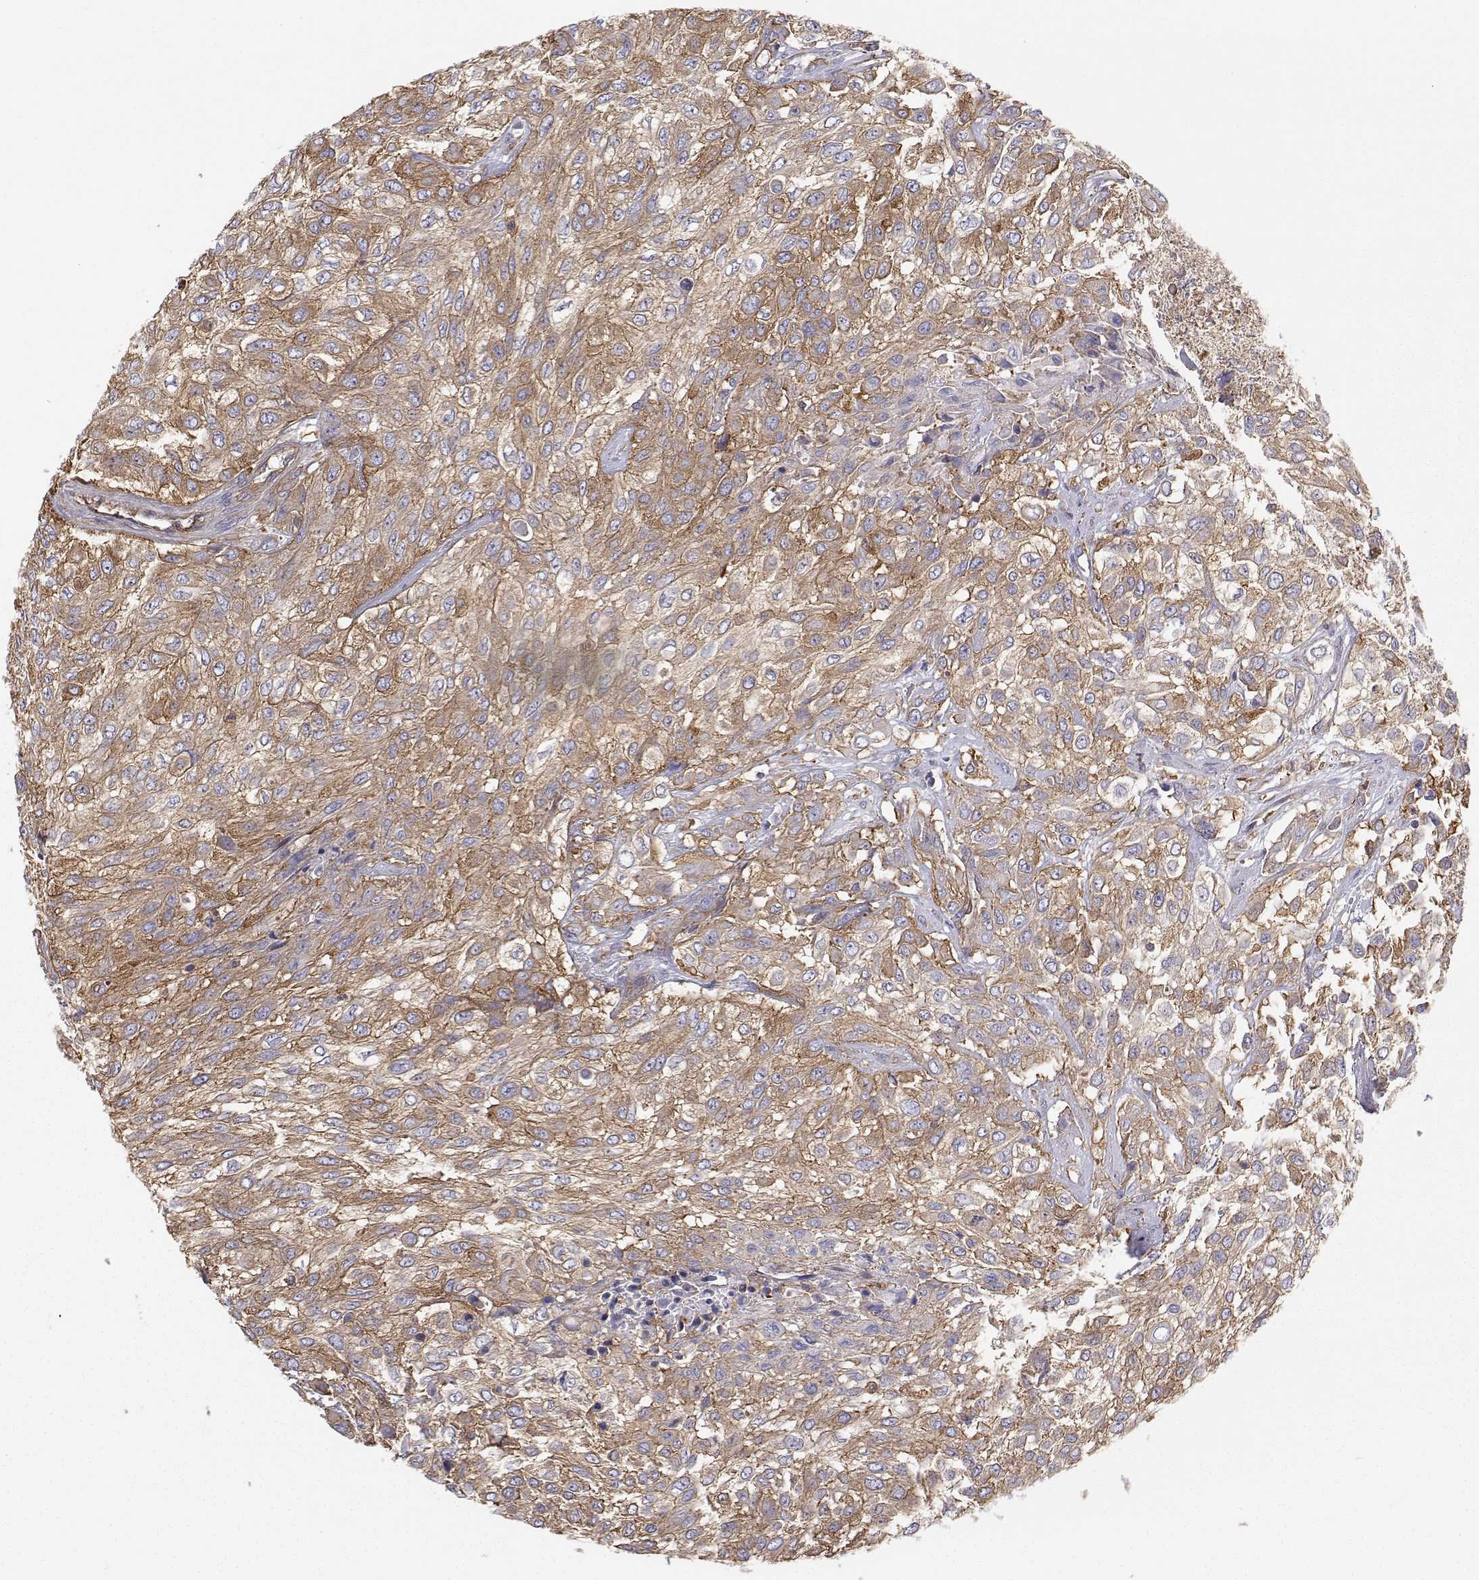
{"staining": {"intensity": "moderate", "quantity": ">75%", "location": "cytoplasmic/membranous"}, "tissue": "urothelial cancer", "cell_type": "Tumor cells", "image_type": "cancer", "snomed": [{"axis": "morphology", "description": "Urothelial carcinoma, High grade"}, {"axis": "topography", "description": "Urinary bladder"}], "caption": "Brown immunohistochemical staining in human urothelial cancer reveals moderate cytoplasmic/membranous expression in approximately >75% of tumor cells.", "gene": "MYH9", "patient": {"sex": "male", "age": 57}}